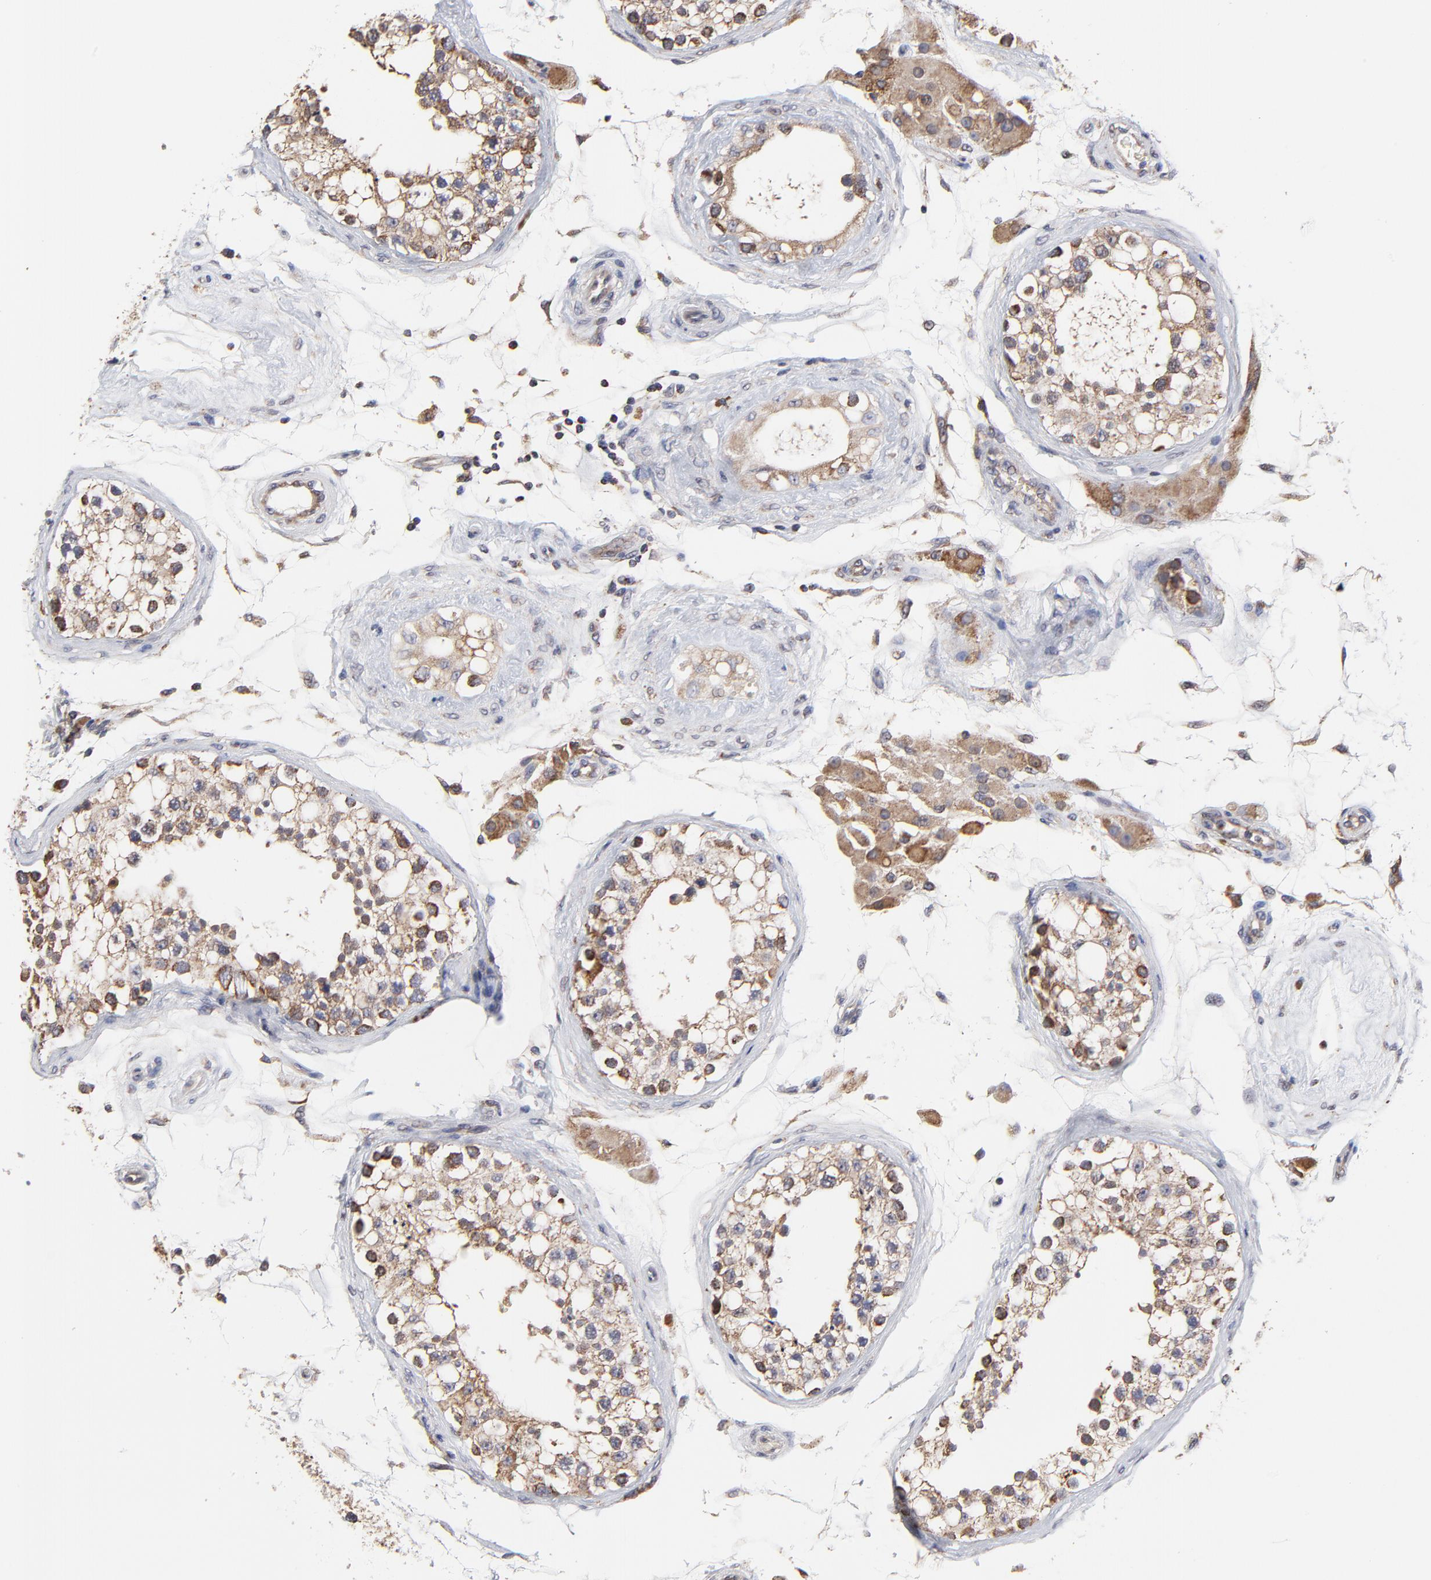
{"staining": {"intensity": "moderate", "quantity": "25%-75%", "location": "cytoplasmic/membranous"}, "tissue": "testis", "cell_type": "Cells in seminiferous ducts", "image_type": "normal", "snomed": [{"axis": "morphology", "description": "Normal tissue, NOS"}, {"axis": "topography", "description": "Testis"}], "caption": "This image demonstrates immunohistochemistry staining of benign testis, with medium moderate cytoplasmic/membranous positivity in about 25%-75% of cells in seminiferous ducts.", "gene": "ZNF550", "patient": {"sex": "male", "age": 68}}